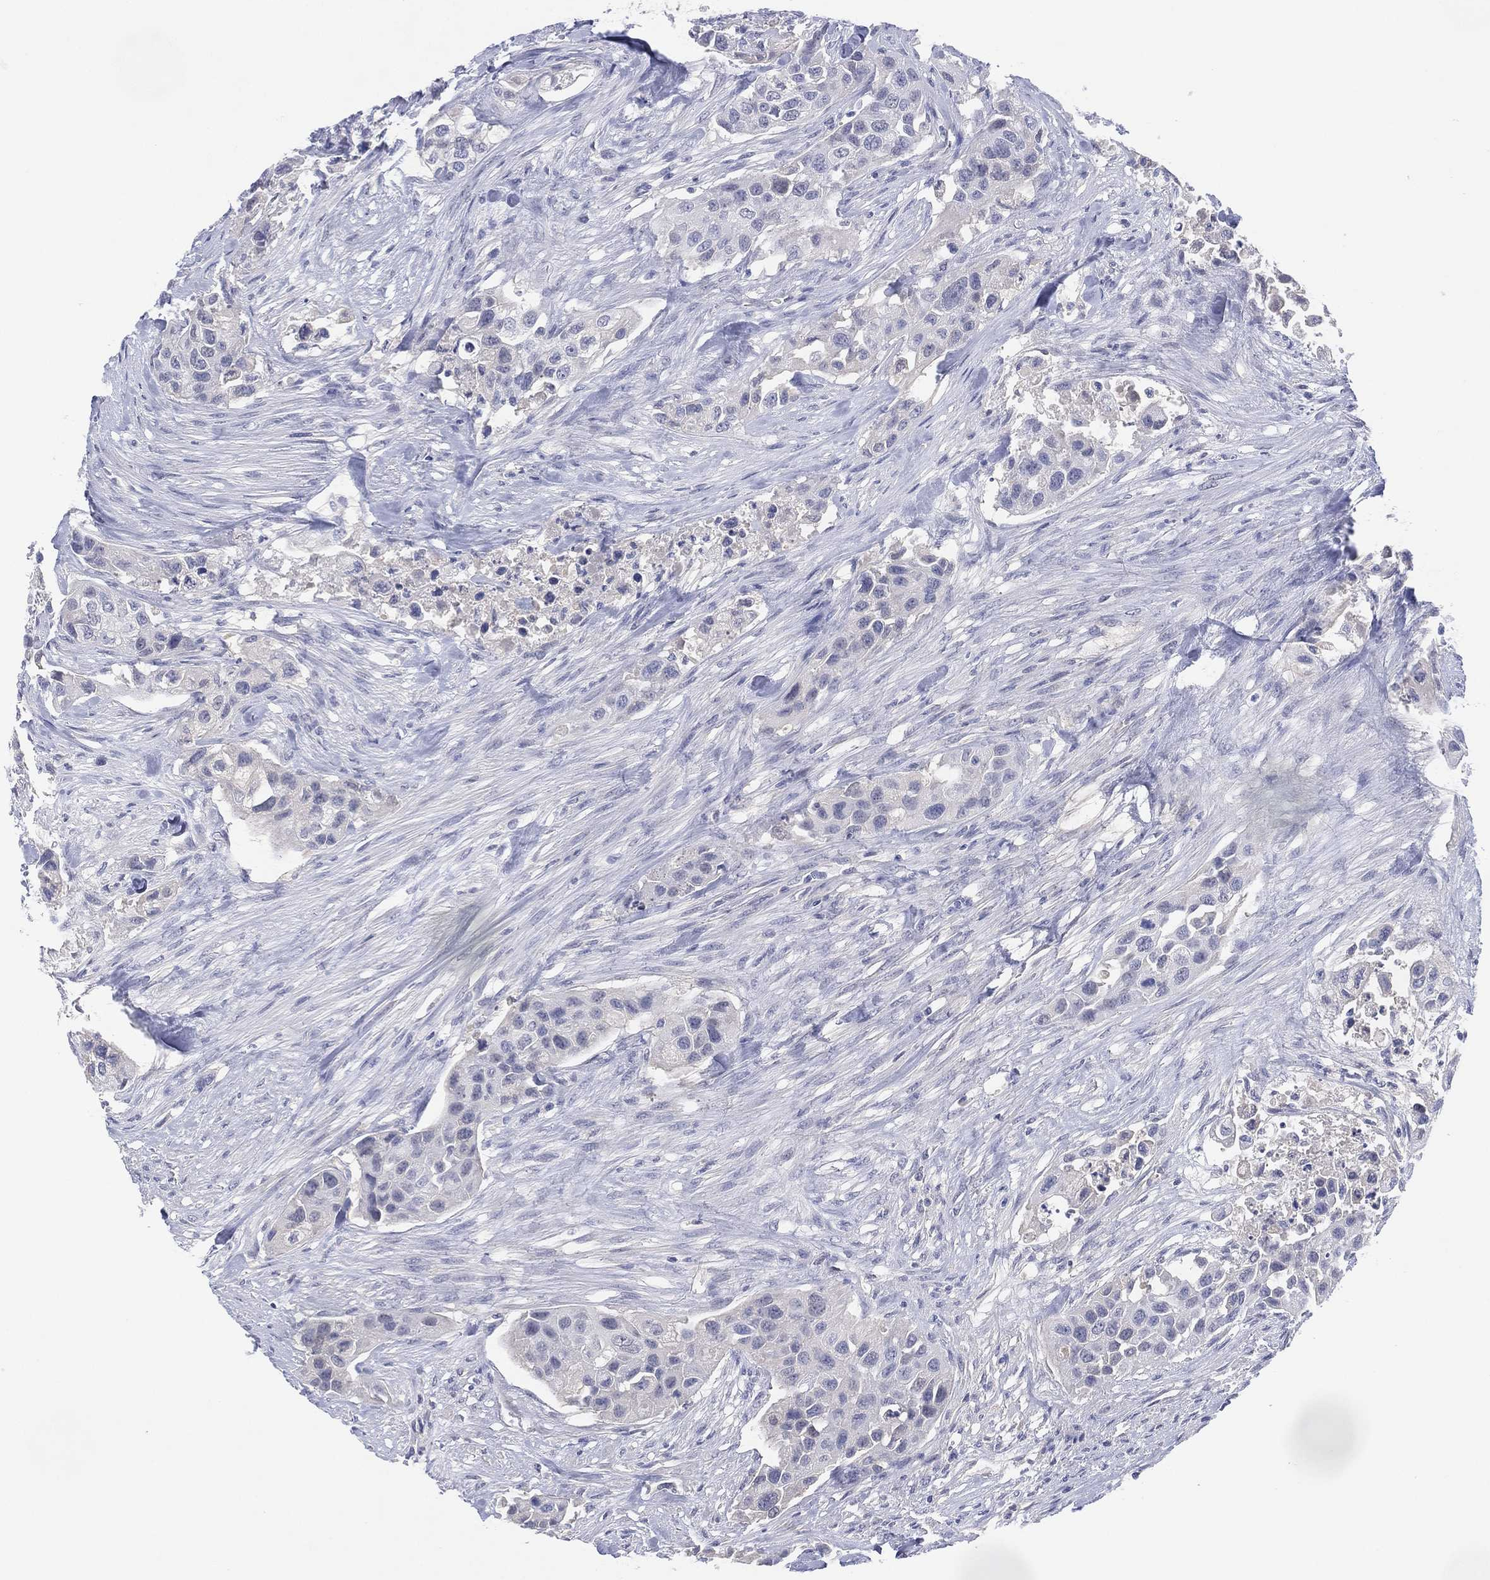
{"staining": {"intensity": "negative", "quantity": "none", "location": "none"}, "tissue": "urothelial cancer", "cell_type": "Tumor cells", "image_type": "cancer", "snomed": [{"axis": "morphology", "description": "Urothelial carcinoma, High grade"}, {"axis": "topography", "description": "Urinary bladder"}], "caption": "Immunohistochemical staining of human urothelial cancer exhibits no significant expression in tumor cells. The staining was performed using DAB (3,3'-diaminobenzidine) to visualize the protein expression in brown, while the nuclei were stained in blue with hematoxylin (Magnification: 20x).", "gene": "DDAH1", "patient": {"sex": "female", "age": 73}}